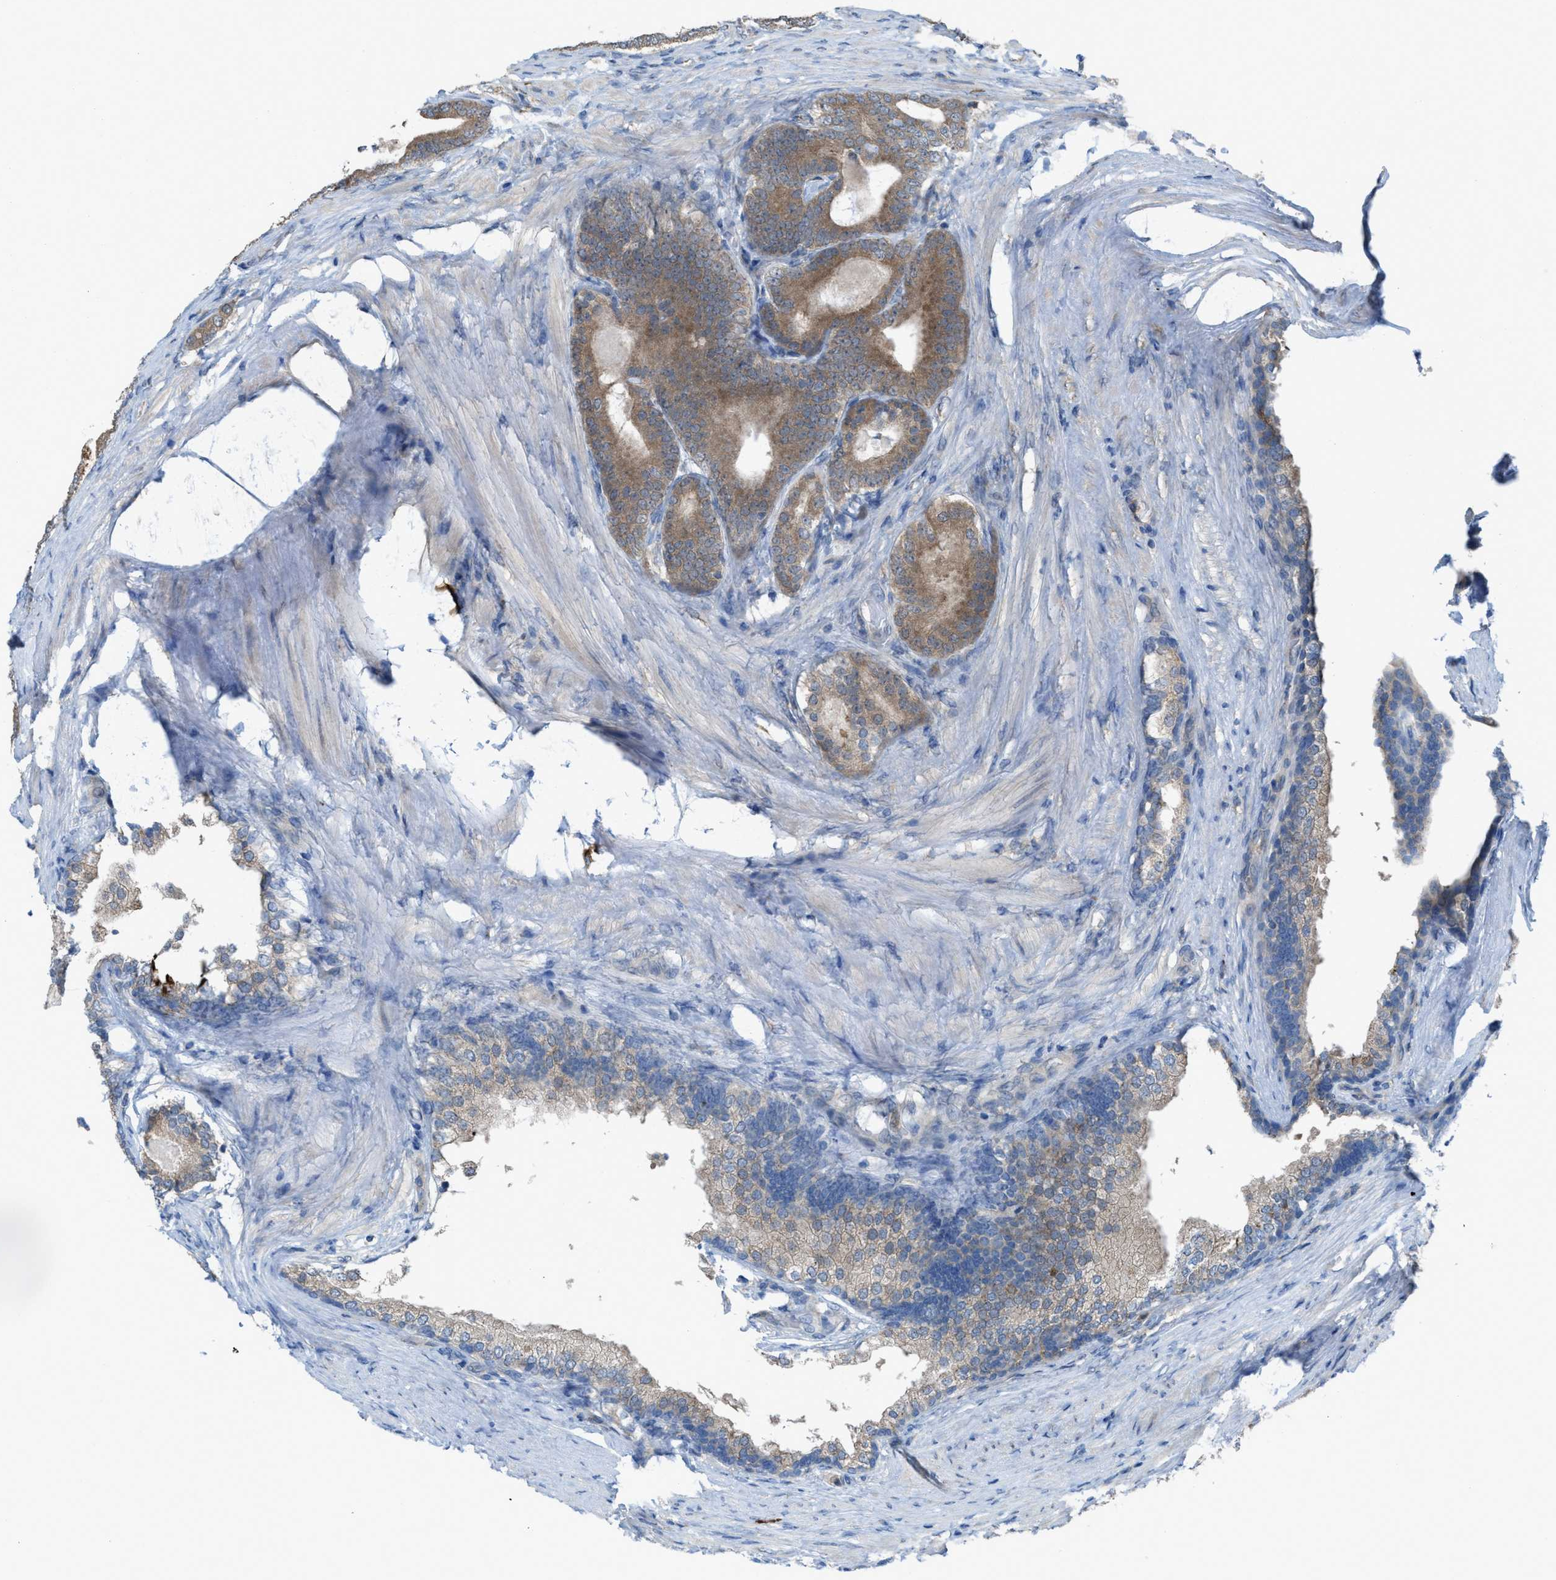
{"staining": {"intensity": "moderate", "quantity": ">75%", "location": "cytoplasmic/membranous"}, "tissue": "prostate cancer", "cell_type": "Tumor cells", "image_type": "cancer", "snomed": [{"axis": "morphology", "description": "Adenocarcinoma, High grade"}, {"axis": "topography", "description": "Prostate"}], "caption": "An immunohistochemistry histopathology image of tumor tissue is shown. Protein staining in brown shows moderate cytoplasmic/membranous positivity in high-grade adenocarcinoma (prostate) within tumor cells.", "gene": "PLAA", "patient": {"sex": "male", "age": 60}}